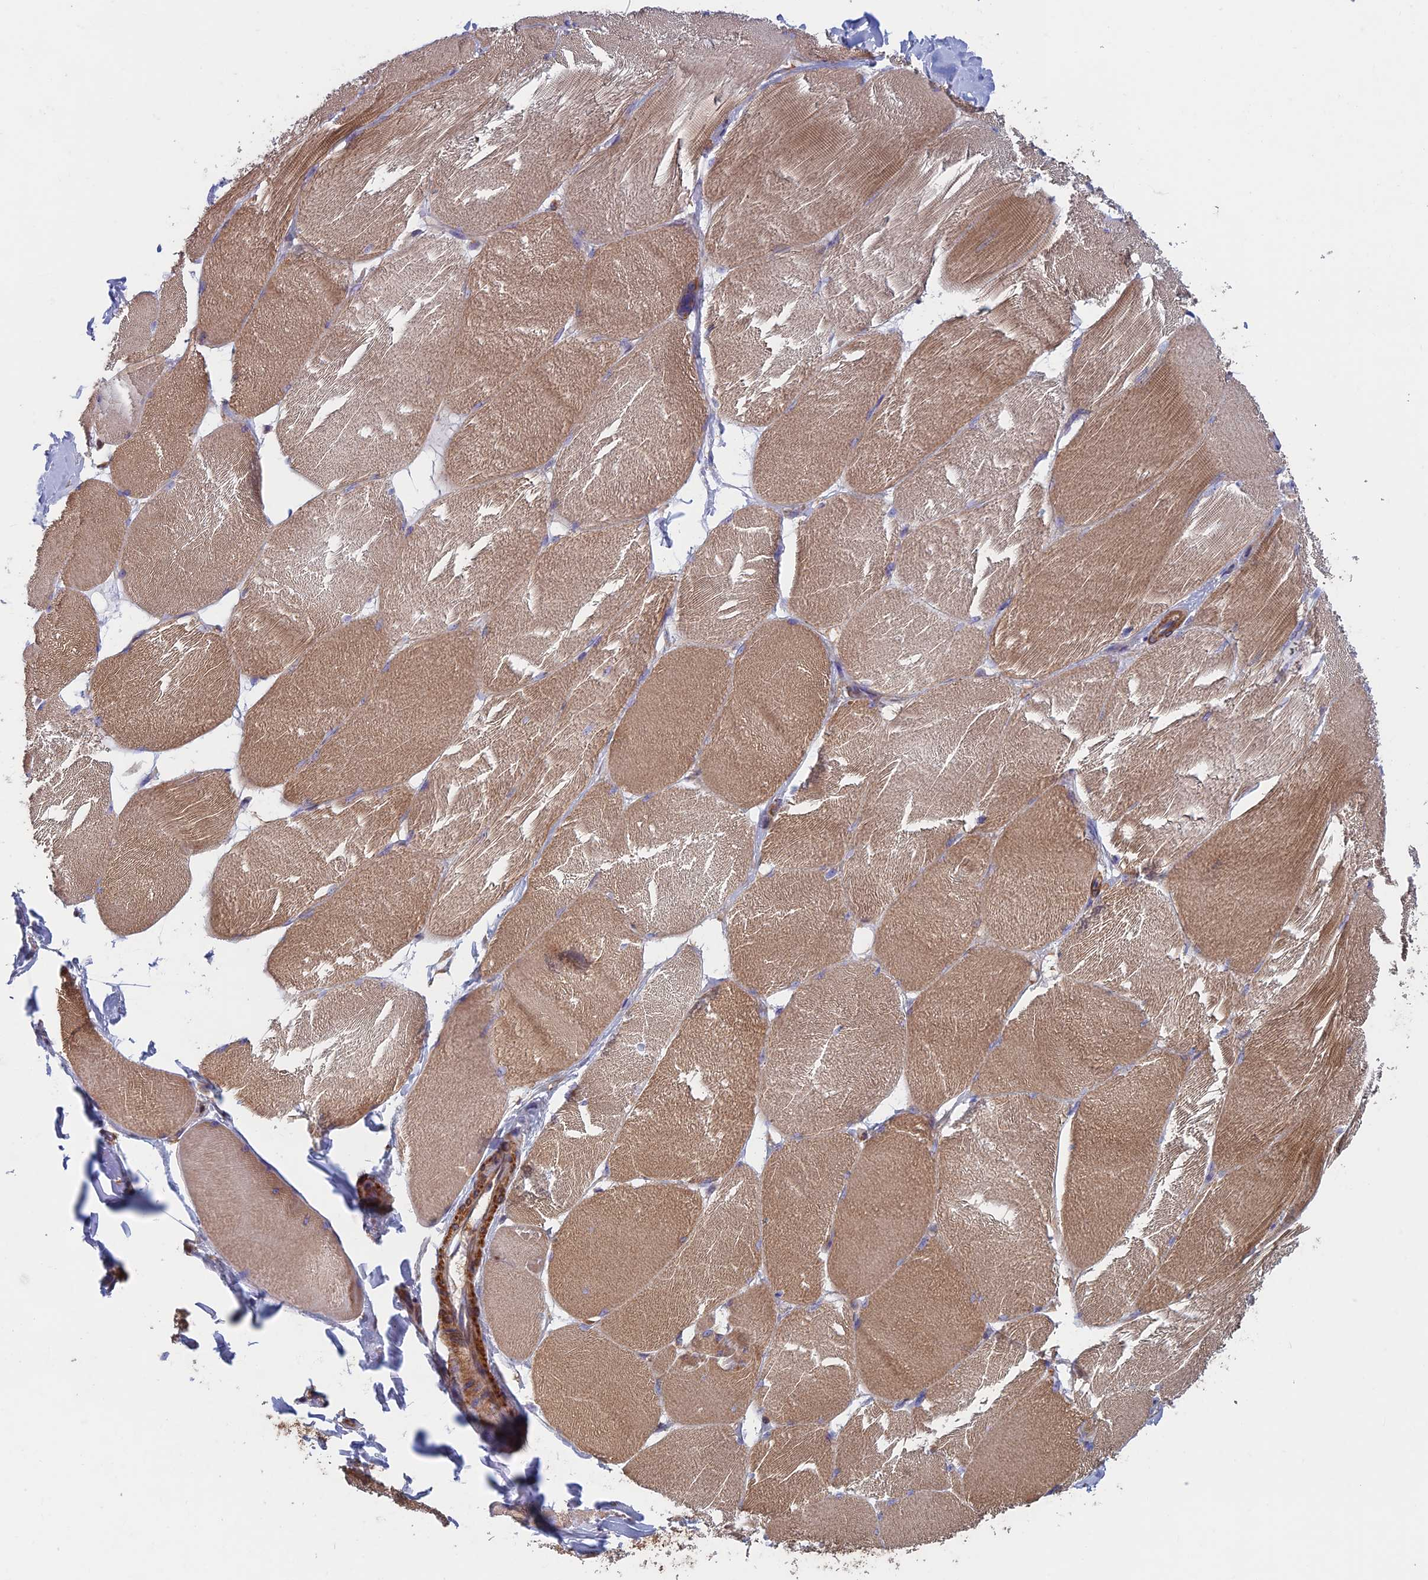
{"staining": {"intensity": "moderate", "quantity": "25%-75%", "location": "cytoplasmic/membranous"}, "tissue": "skeletal muscle", "cell_type": "Myocytes", "image_type": "normal", "snomed": [{"axis": "morphology", "description": "Normal tissue, NOS"}, {"axis": "topography", "description": "Skin"}, {"axis": "topography", "description": "Skeletal muscle"}], "caption": "Immunohistochemistry (IHC) of unremarkable human skeletal muscle demonstrates medium levels of moderate cytoplasmic/membranous staining in approximately 25%-75% of myocytes. (DAB (3,3'-diaminobenzidine) = brown stain, brightfield microscopy at high magnification).", "gene": "DNM1L", "patient": {"sex": "male", "age": 83}}